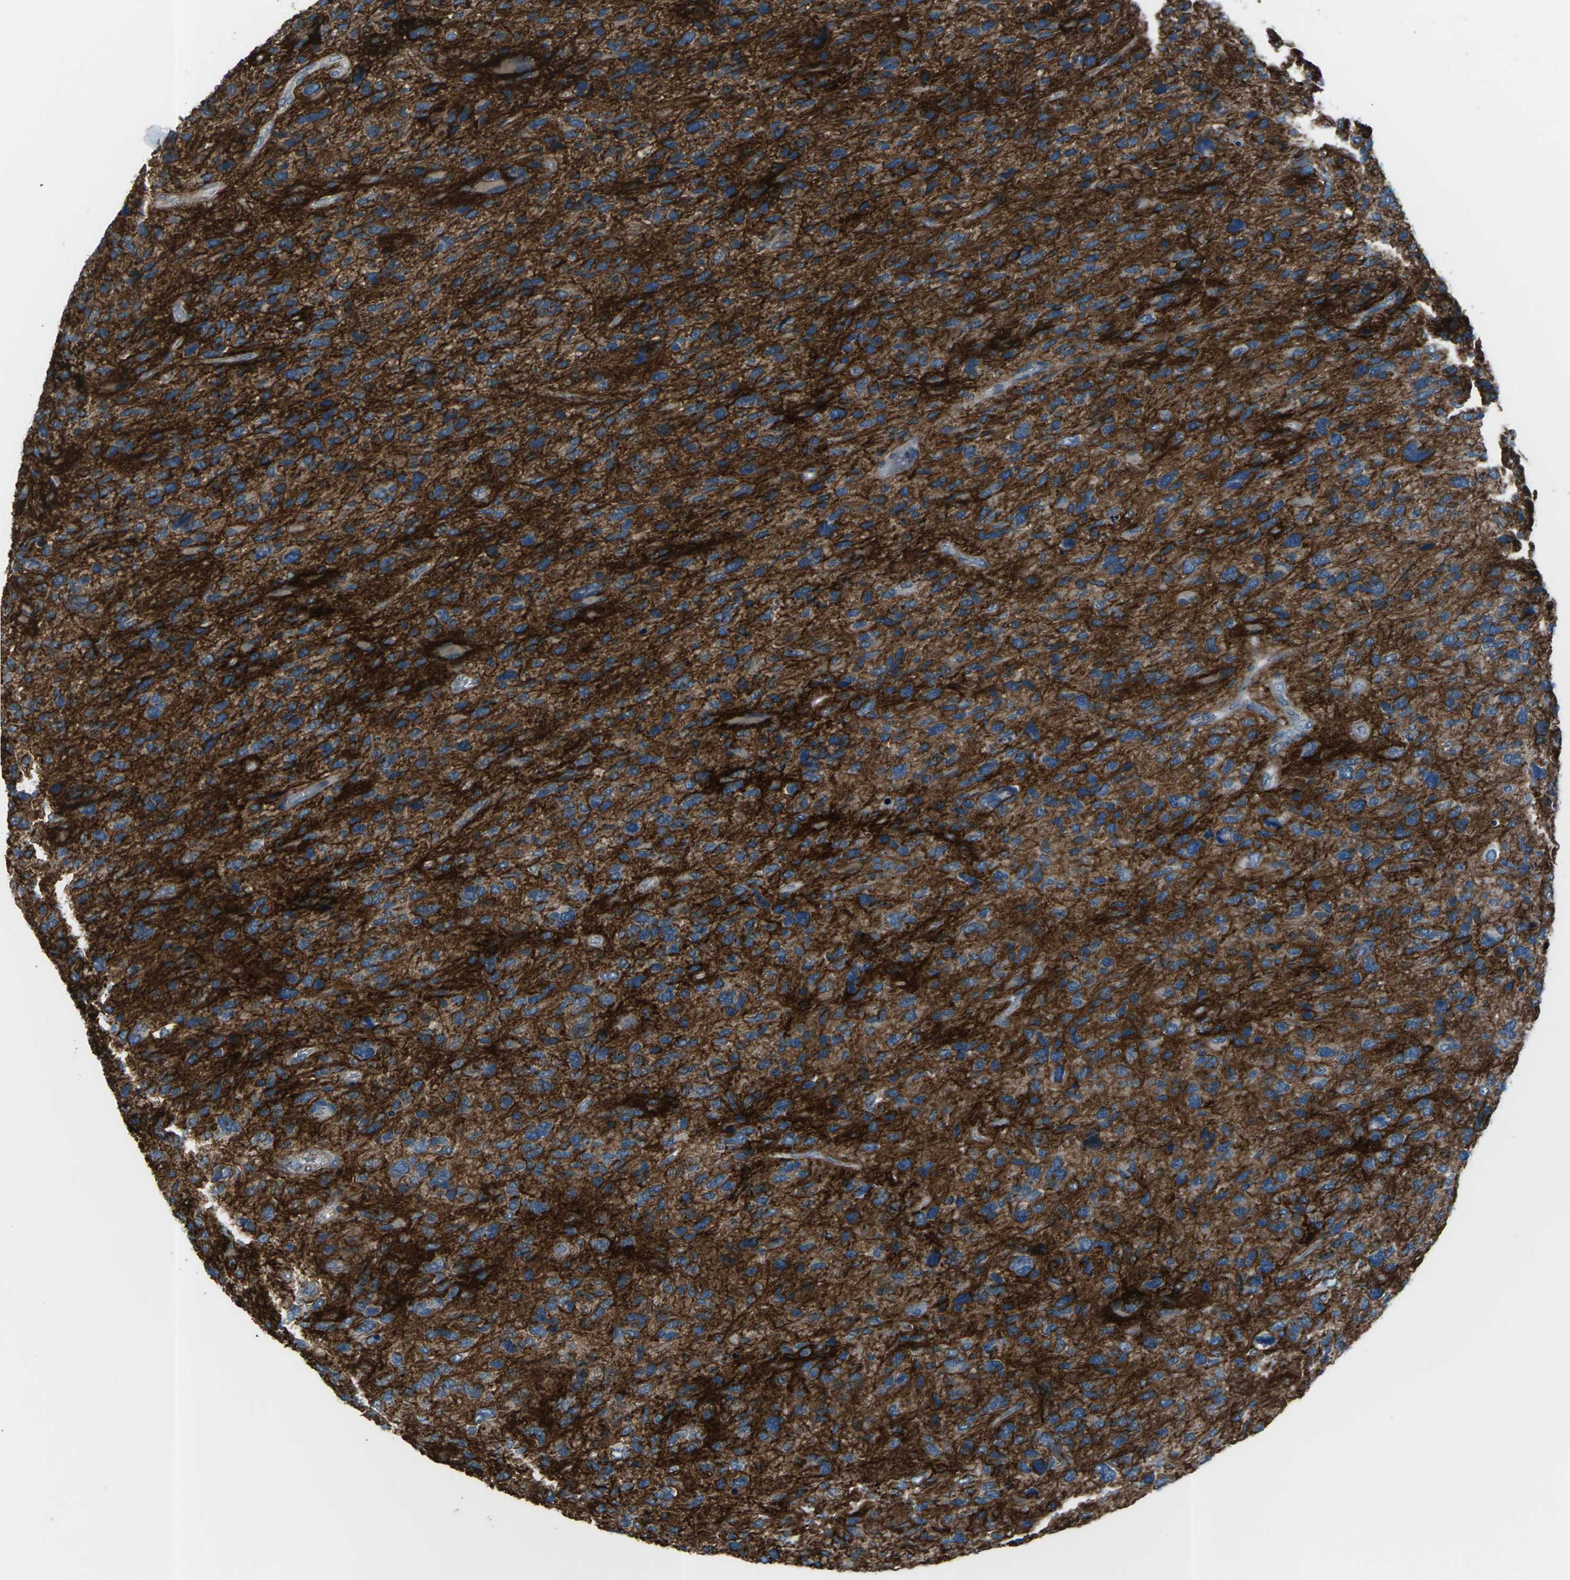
{"staining": {"intensity": "moderate", "quantity": ">75%", "location": "cytoplasmic/membranous"}, "tissue": "glioma", "cell_type": "Tumor cells", "image_type": "cancer", "snomed": [{"axis": "morphology", "description": "Glioma, malignant, High grade"}, {"axis": "topography", "description": "Brain"}], "caption": "The micrograph reveals staining of malignant glioma (high-grade), revealing moderate cytoplasmic/membranous protein expression (brown color) within tumor cells.", "gene": "CMTM4", "patient": {"sex": "female", "age": 58}}